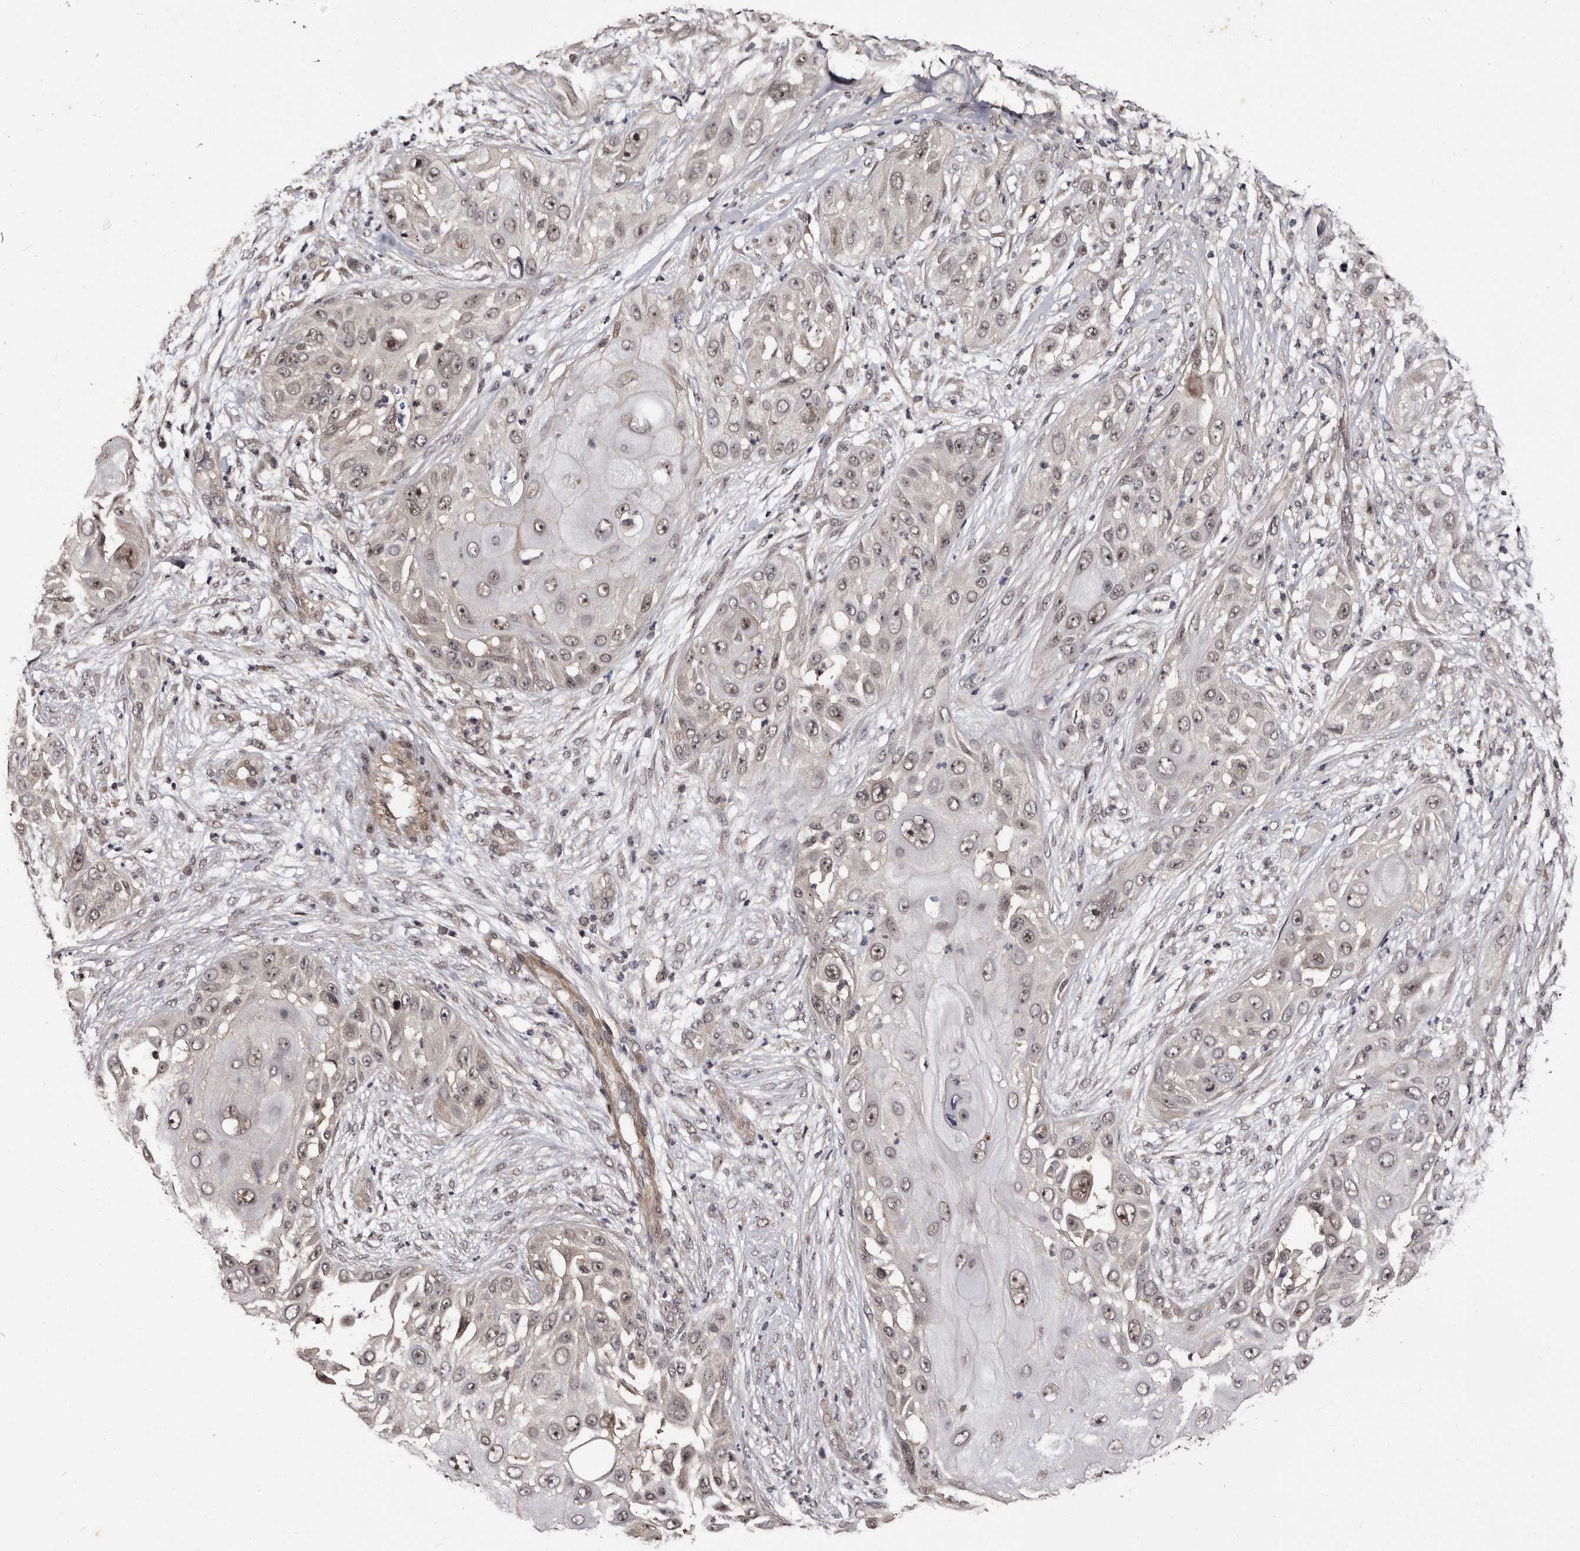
{"staining": {"intensity": "weak", "quantity": "<25%", "location": "nuclear"}, "tissue": "skin cancer", "cell_type": "Tumor cells", "image_type": "cancer", "snomed": [{"axis": "morphology", "description": "Squamous cell carcinoma, NOS"}, {"axis": "topography", "description": "Skin"}], "caption": "Immunohistochemical staining of skin cancer exhibits no significant positivity in tumor cells. (Immunohistochemistry (ihc), brightfield microscopy, high magnification).", "gene": "TBC1D22B", "patient": {"sex": "female", "age": 44}}